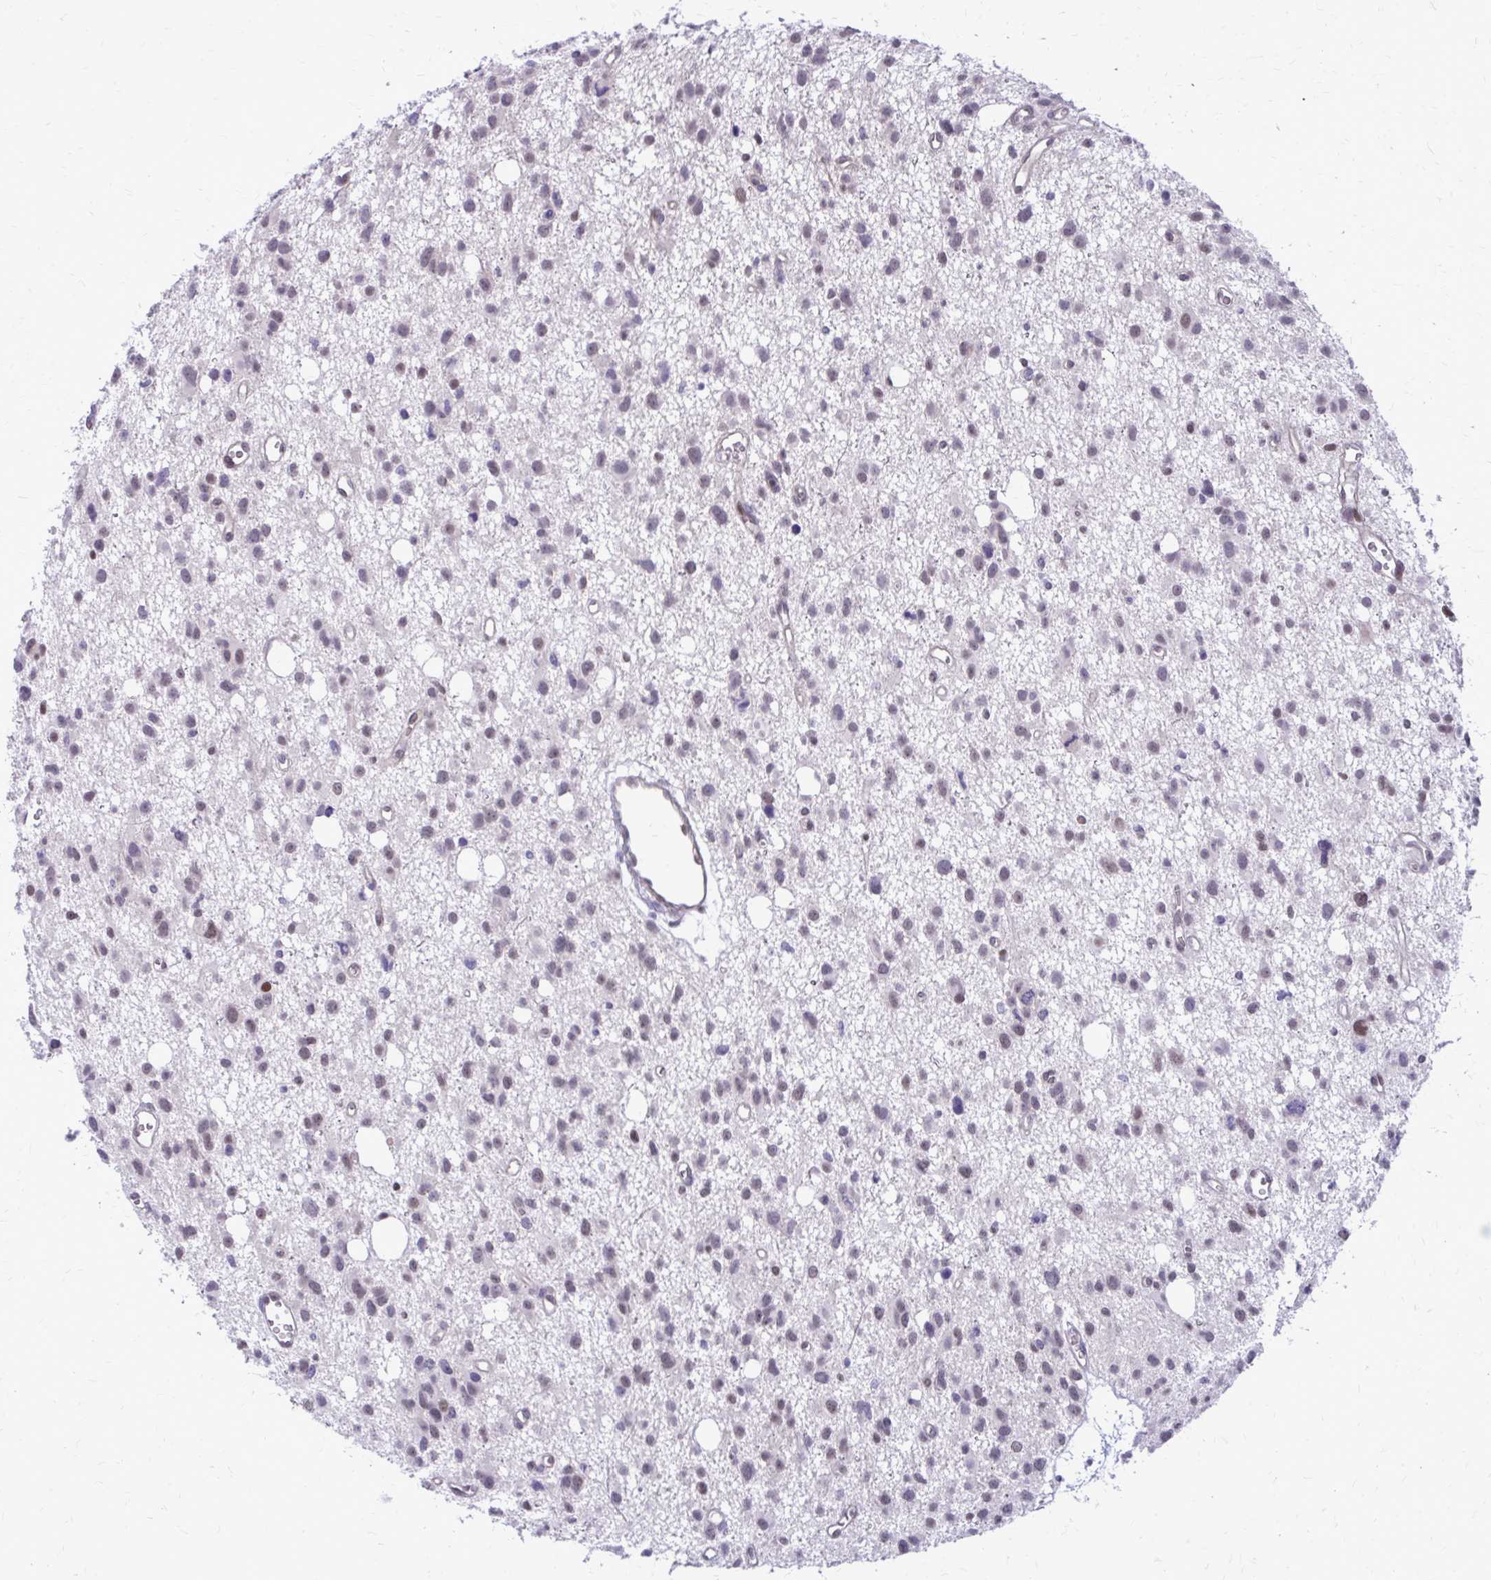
{"staining": {"intensity": "weak", "quantity": "25%-75%", "location": "nuclear"}, "tissue": "glioma", "cell_type": "Tumor cells", "image_type": "cancer", "snomed": [{"axis": "morphology", "description": "Glioma, malignant, High grade"}, {"axis": "topography", "description": "Brain"}], "caption": "Glioma stained with IHC shows weak nuclear positivity in approximately 25%-75% of tumor cells.", "gene": "ANKRD30B", "patient": {"sex": "male", "age": 23}}